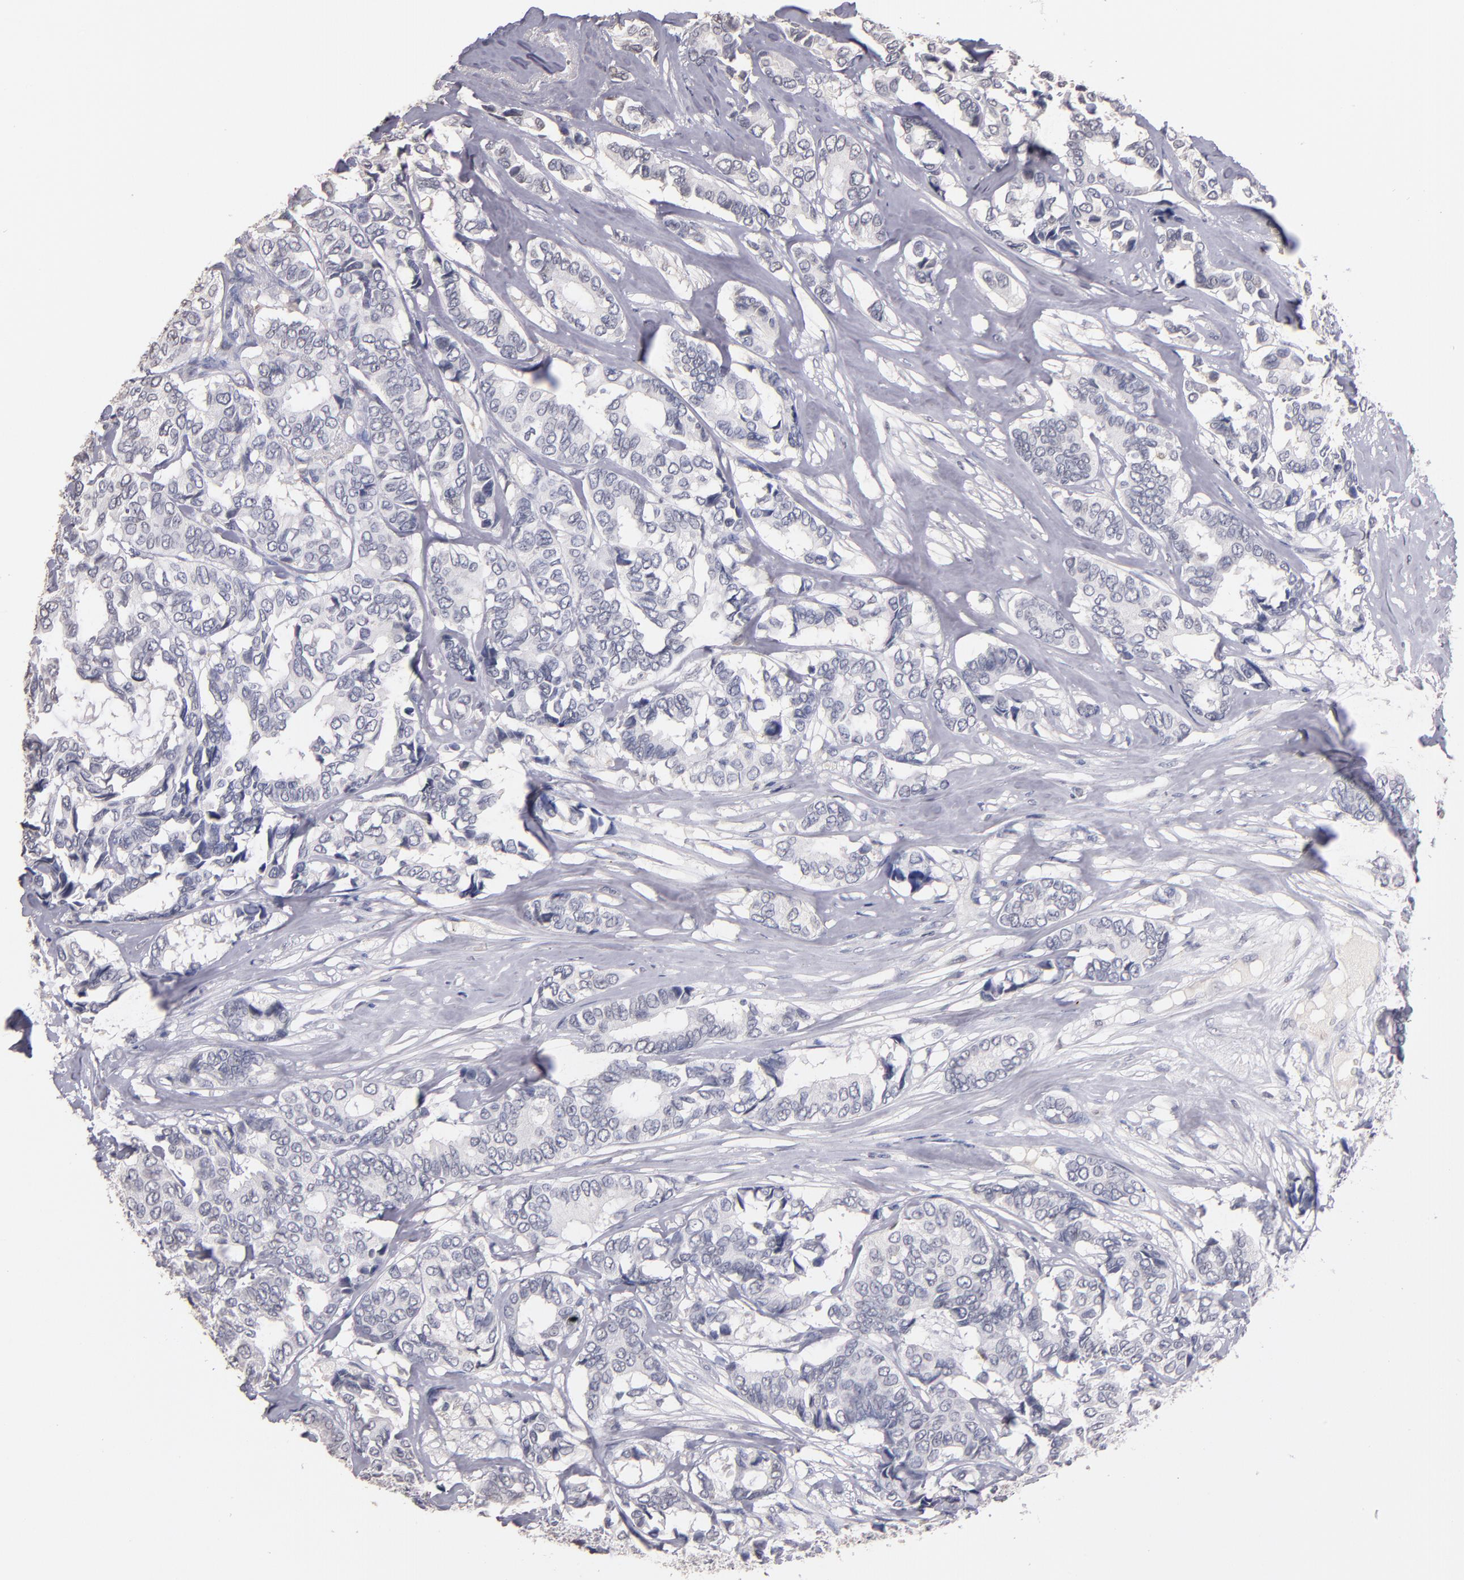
{"staining": {"intensity": "negative", "quantity": "none", "location": "none"}, "tissue": "breast cancer", "cell_type": "Tumor cells", "image_type": "cancer", "snomed": [{"axis": "morphology", "description": "Duct carcinoma"}, {"axis": "topography", "description": "Breast"}], "caption": "The immunohistochemistry (IHC) histopathology image has no significant positivity in tumor cells of breast infiltrating ductal carcinoma tissue. Nuclei are stained in blue.", "gene": "SOX10", "patient": {"sex": "female", "age": 87}}